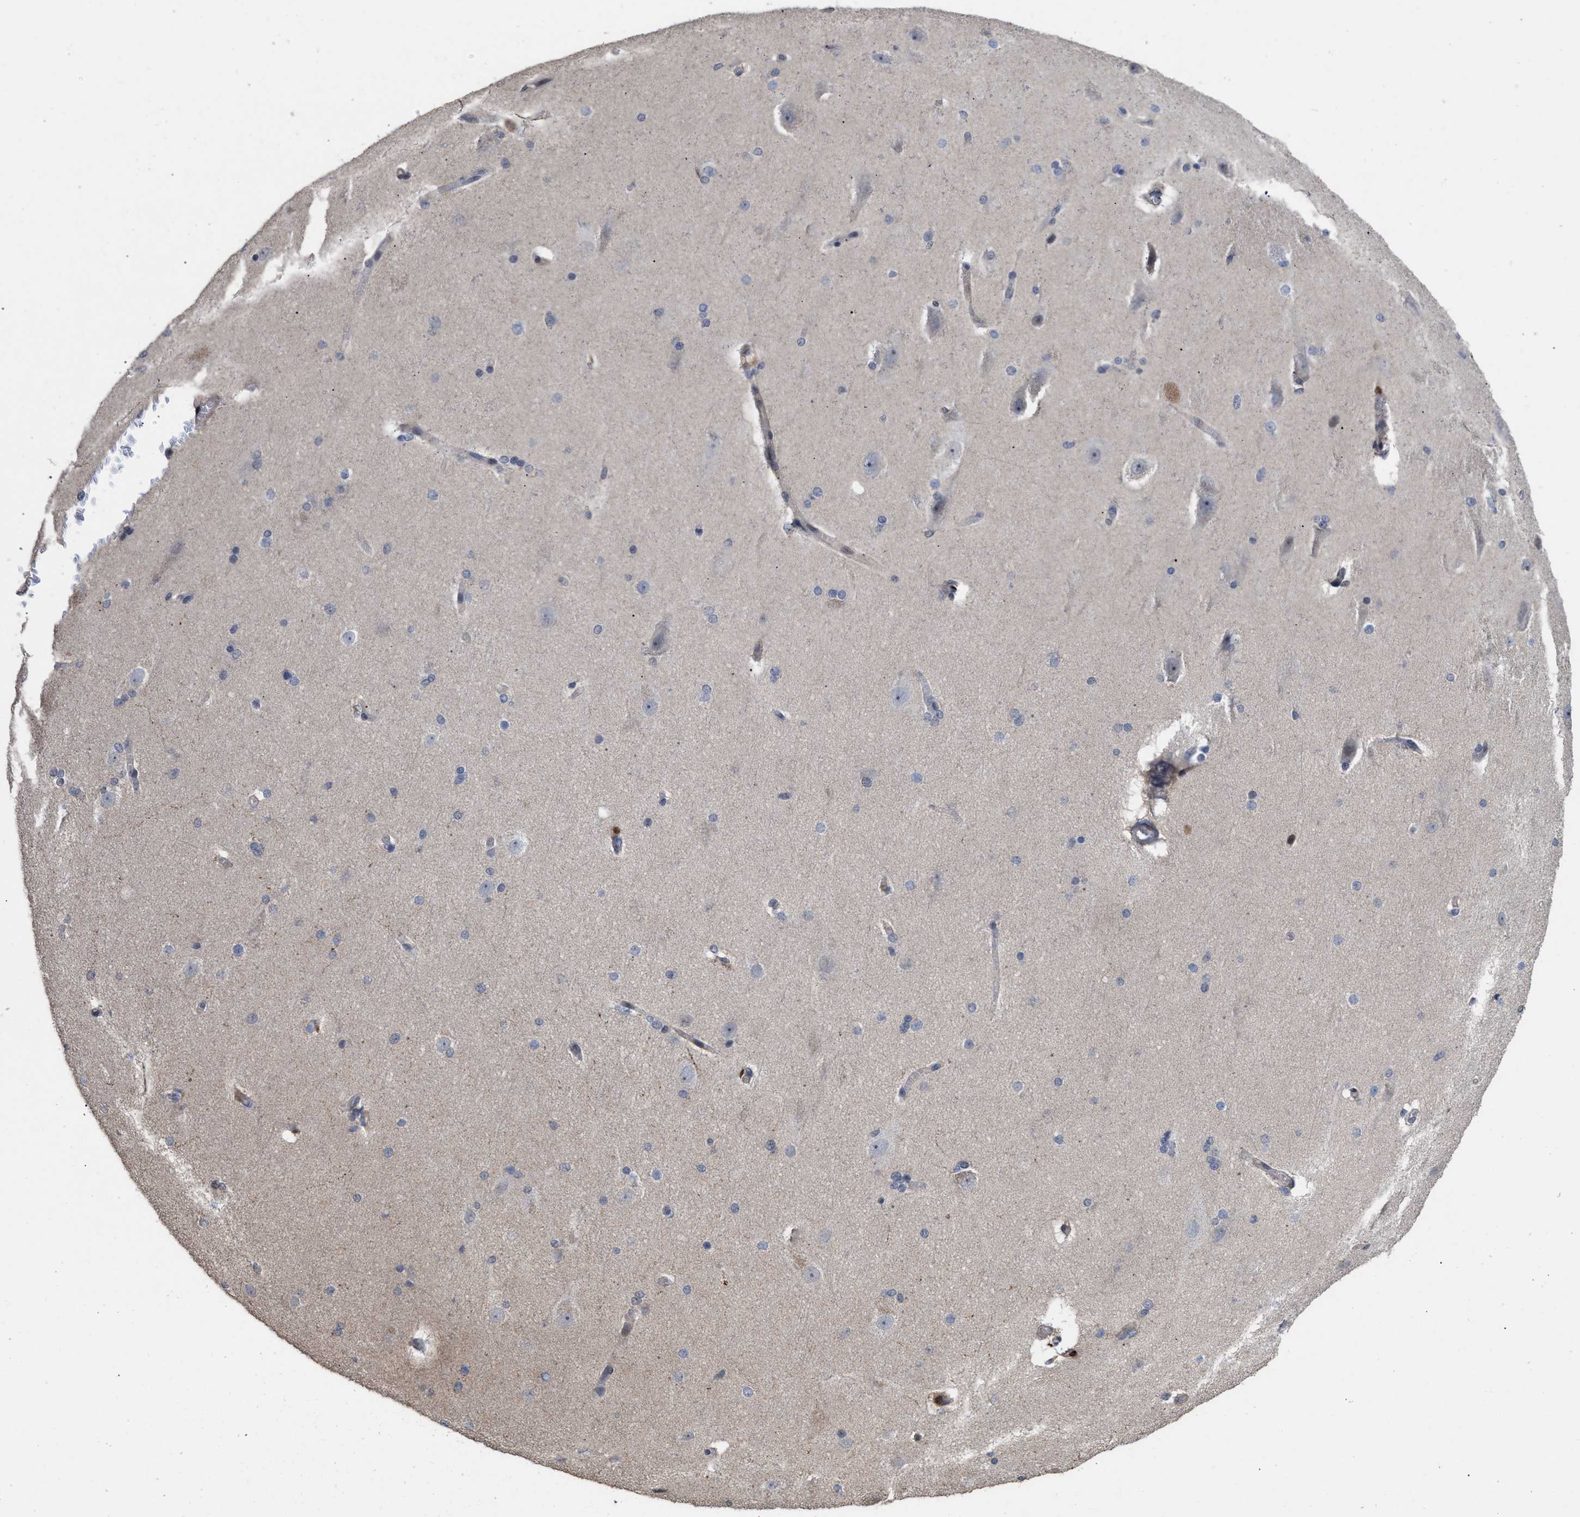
{"staining": {"intensity": "negative", "quantity": "none", "location": "none"}, "tissue": "cerebral cortex", "cell_type": "Endothelial cells", "image_type": "normal", "snomed": [{"axis": "morphology", "description": "Normal tissue, NOS"}, {"axis": "topography", "description": "Cerebral cortex"}, {"axis": "topography", "description": "Hippocampus"}], "caption": "IHC histopathology image of unremarkable cerebral cortex: cerebral cortex stained with DAB exhibits no significant protein expression in endothelial cells.", "gene": "PTPRE", "patient": {"sex": "female", "age": 19}}